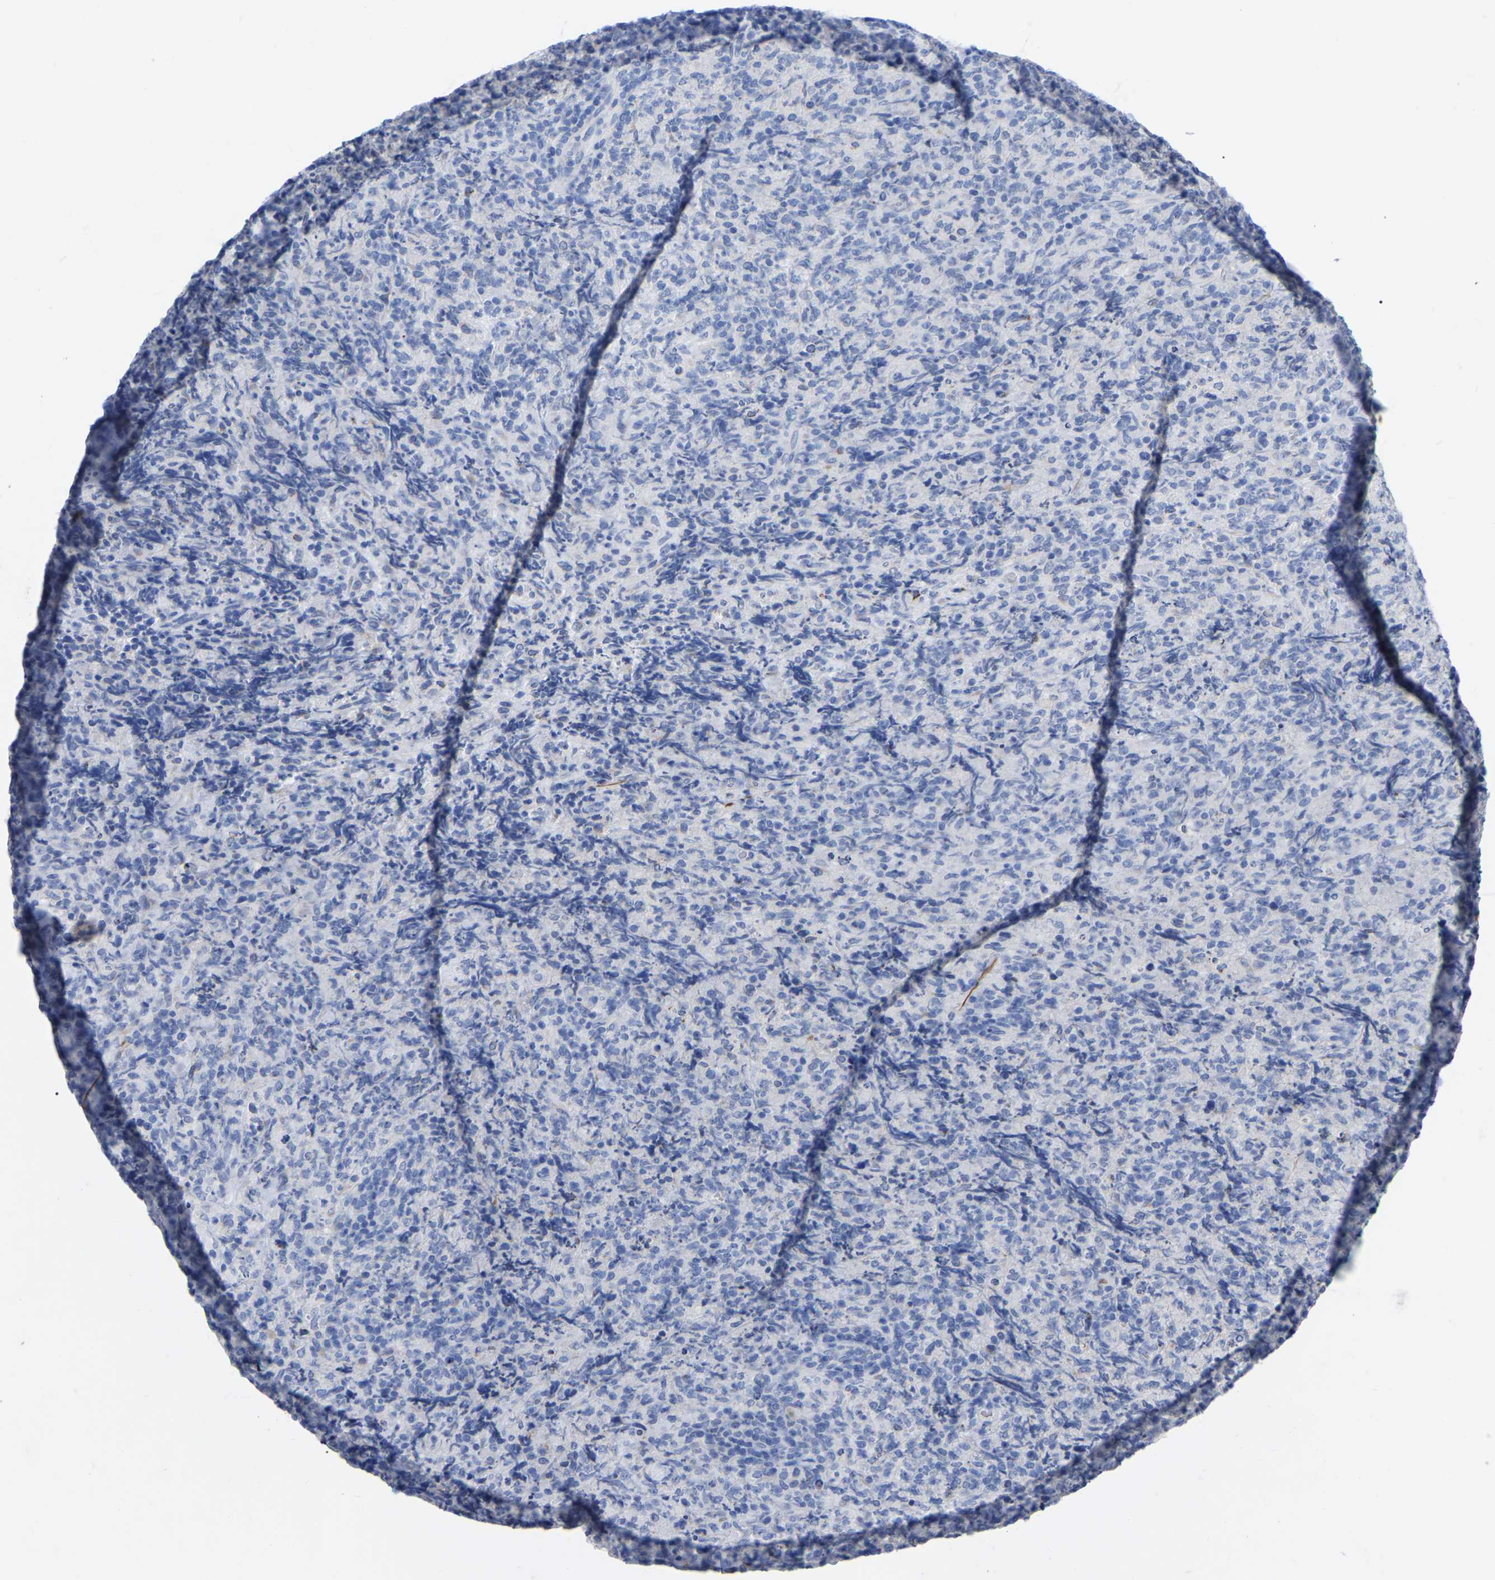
{"staining": {"intensity": "negative", "quantity": "none", "location": "none"}, "tissue": "lymphoma", "cell_type": "Tumor cells", "image_type": "cancer", "snomed": [{"axis": "morphology", "description": "Malignant lymphoma, non-Hodgkin's type, High grade"}, {"axis": "topography", "description": "Tonsil"}], "caption": "Malignant lymphoma, non-Hodgkin's type (high-grade) stained for a protein using immunohistochemistry (IHC) demonstrates no expression tumor cells.", "gene": "STRIP2", "patient": {"sex": "female", "age": 36}}